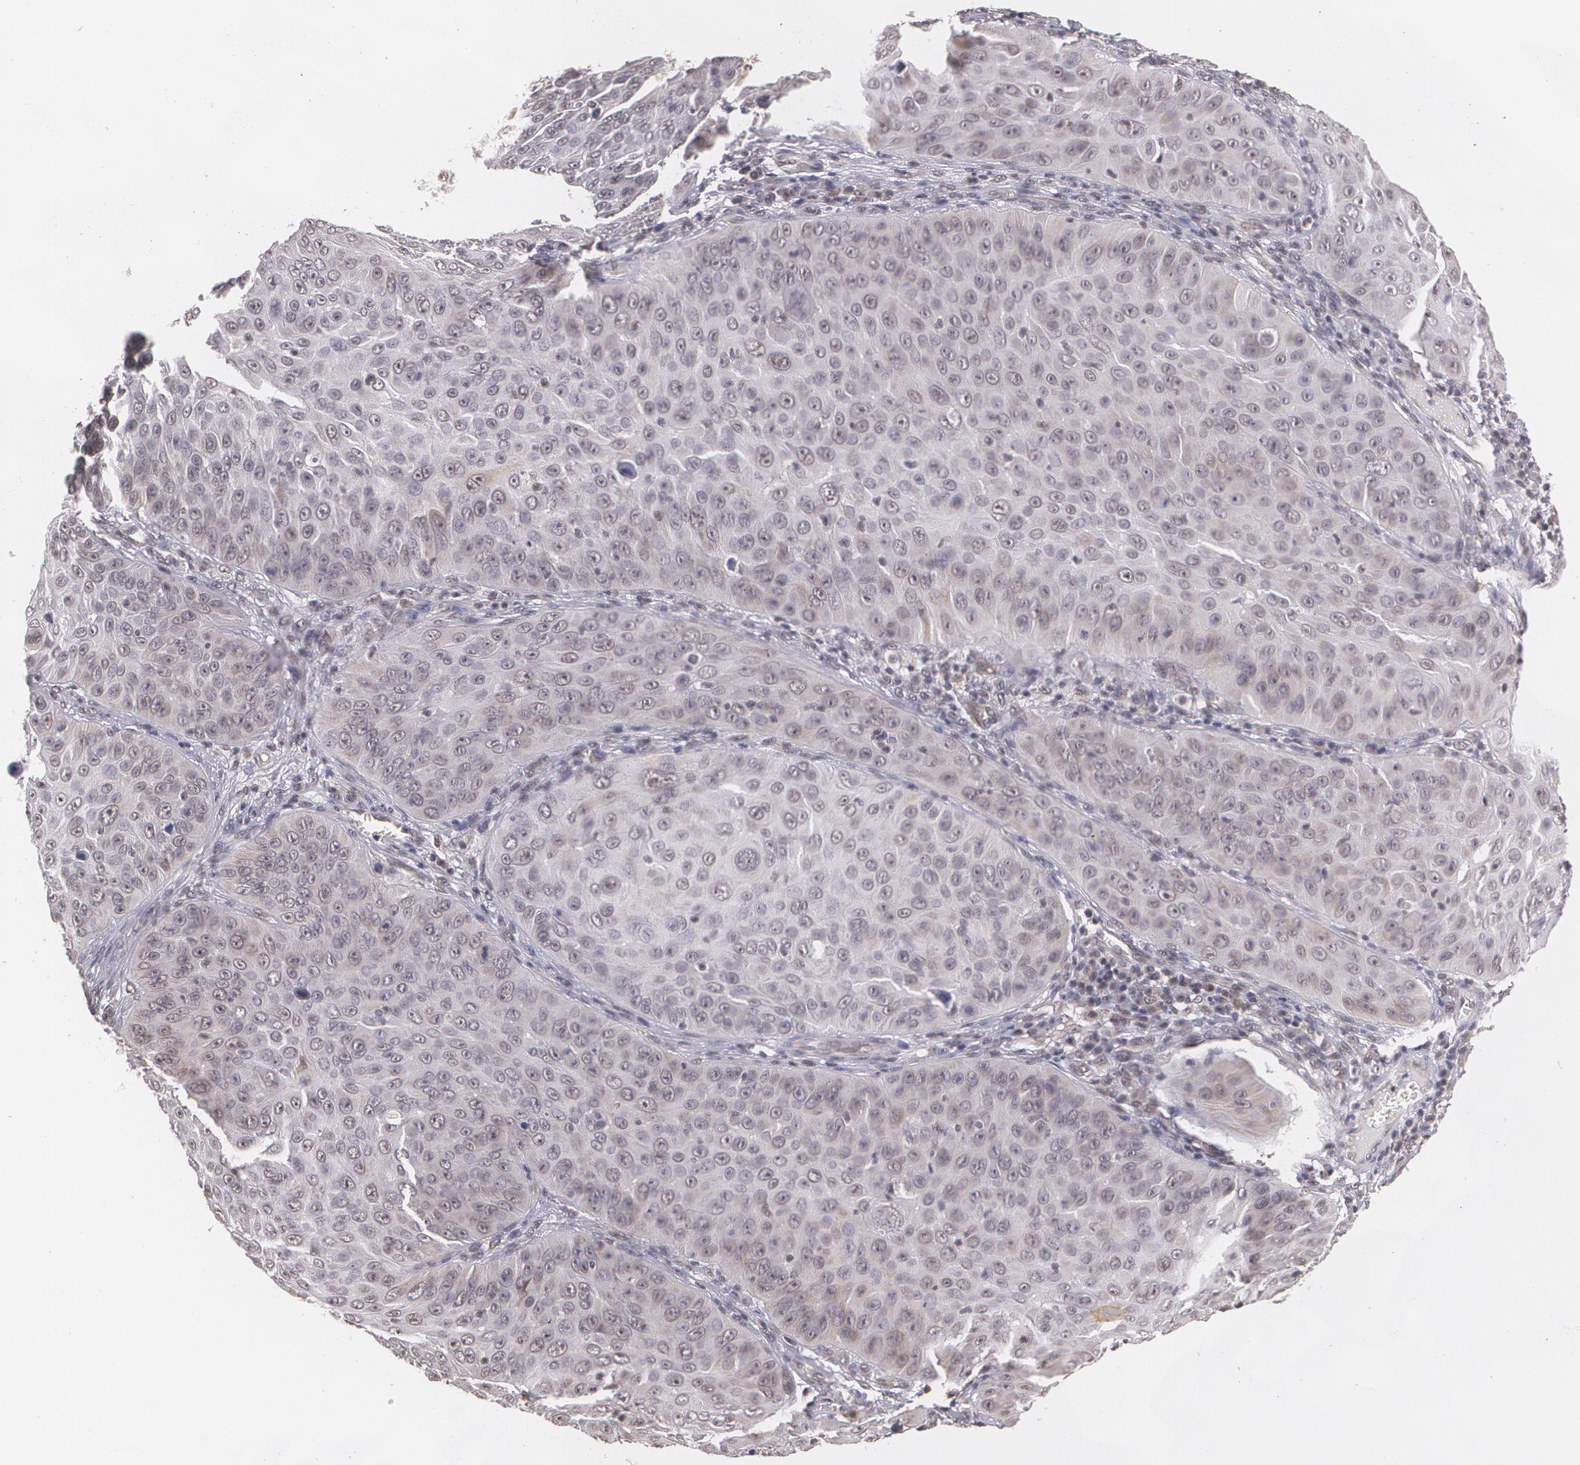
{"staining": {"intensity": "weak", "quantity": "<25%", "location": "nuclear"}, "tissue": "skin cancer", "cell_type": "Tumor cells", "image_type": "cancer", "snomed": [{"axis": "morphology", "description": "Squamous cell carcinoma, NOS"}, {"axis": "topography", "description": "Skin"}], "caption": "Protein analysis of squamous cell carcinoma (skin) reveals no significant expression in tumor cells. (Brightfield microscopy of DAB immunohistochemistry at high magnification).", "gene": "ALX1", "patient": {"sex": "male", "age": 82}}